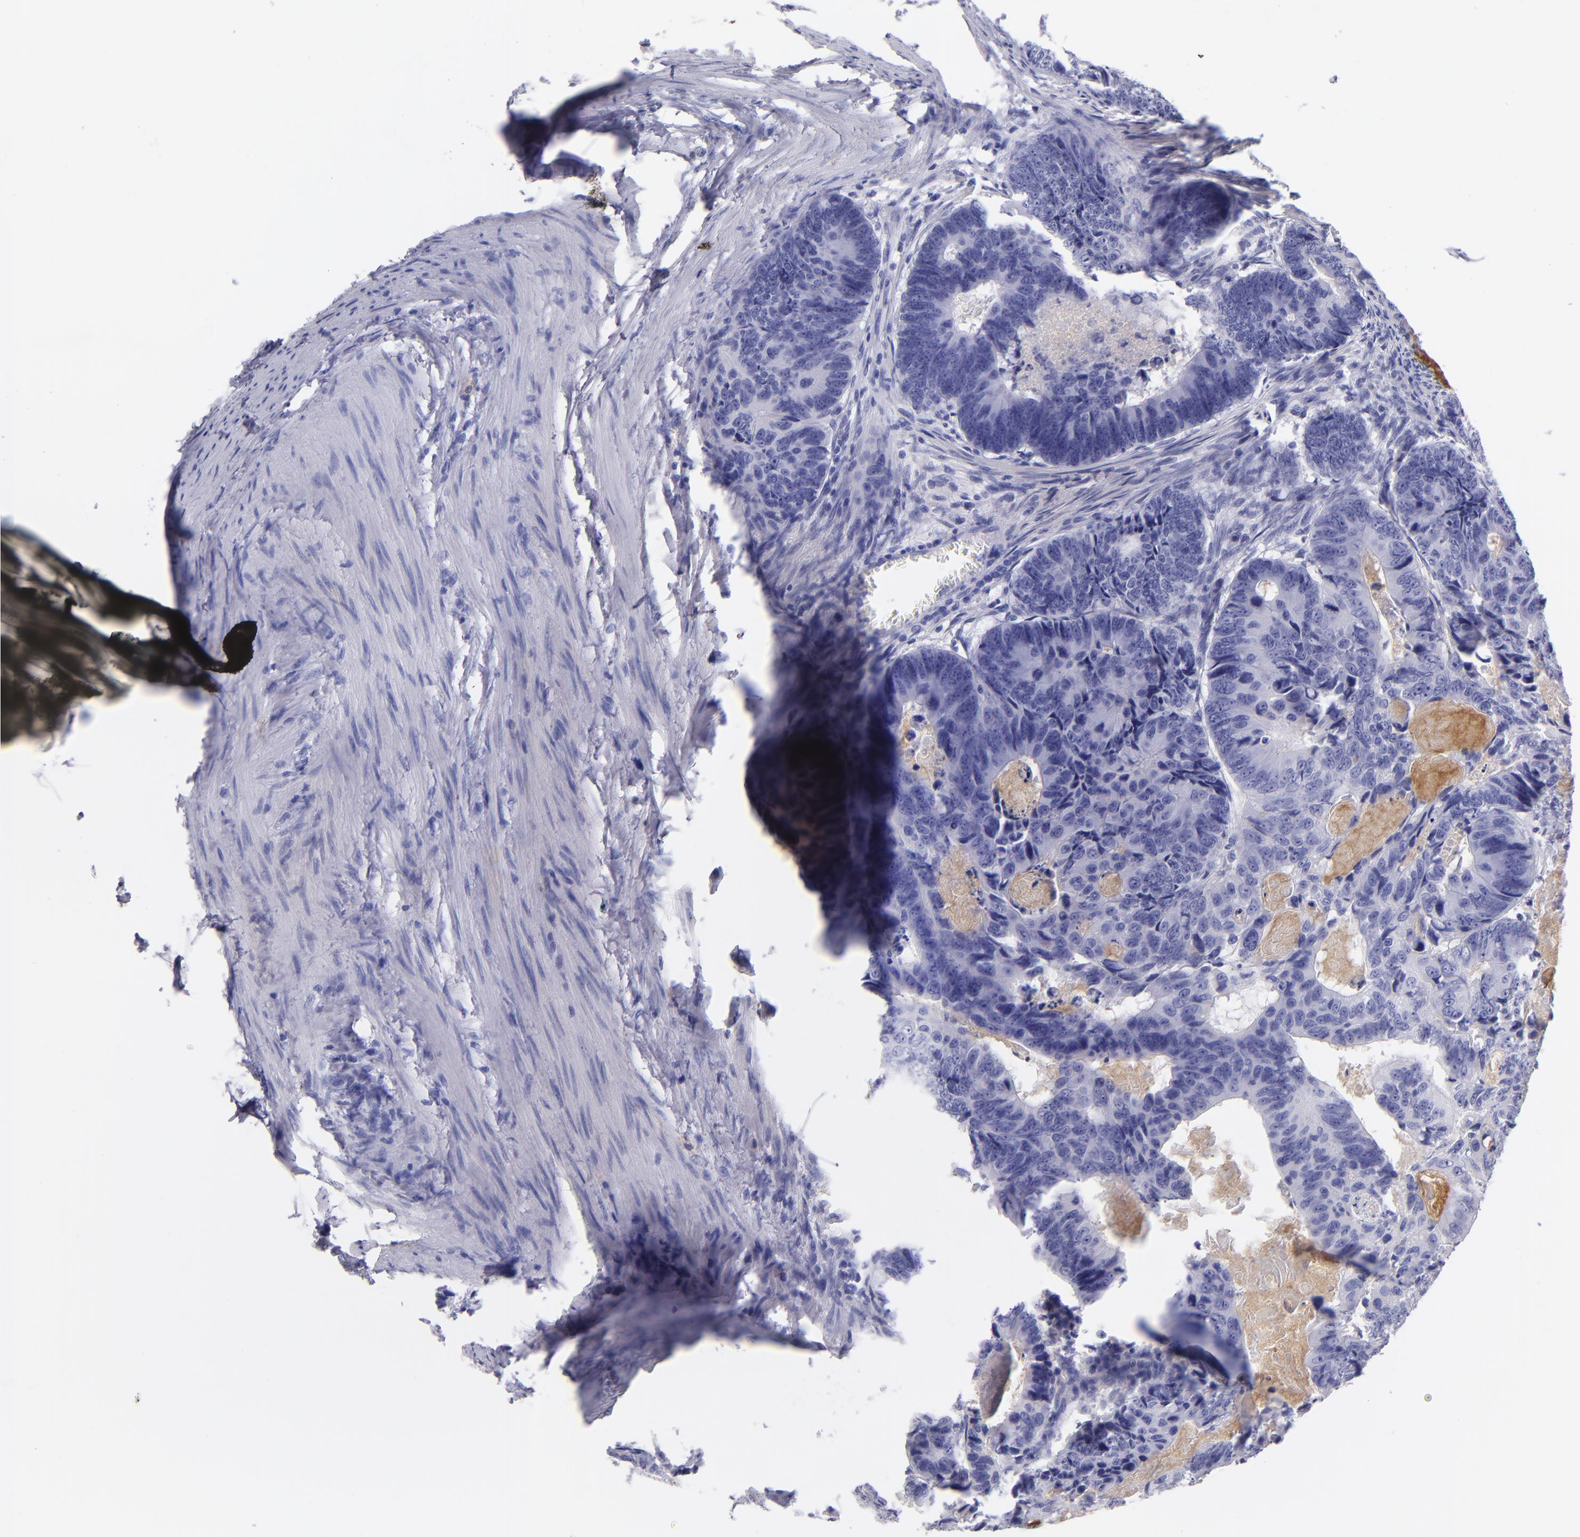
{"staining": {"intensity": "negative", "quantity": "none", "location": "none"}, "tissue": "colorectal cancer", "cell_type": "Tumor cells", "image_type": "cancer", "snomed": [{"axis": "morphology", "description": "Adenocarcinoma, NOS"}, {"axis": "topography", "description": "Colon"}], "caption": "Immunohistochemistry micrograph of colorectal cancer stained for a protein (brown), which demonstrates no expression in tumor cells.", "gene": "CD82", "patient": {"sex": "female", "age": 55}}